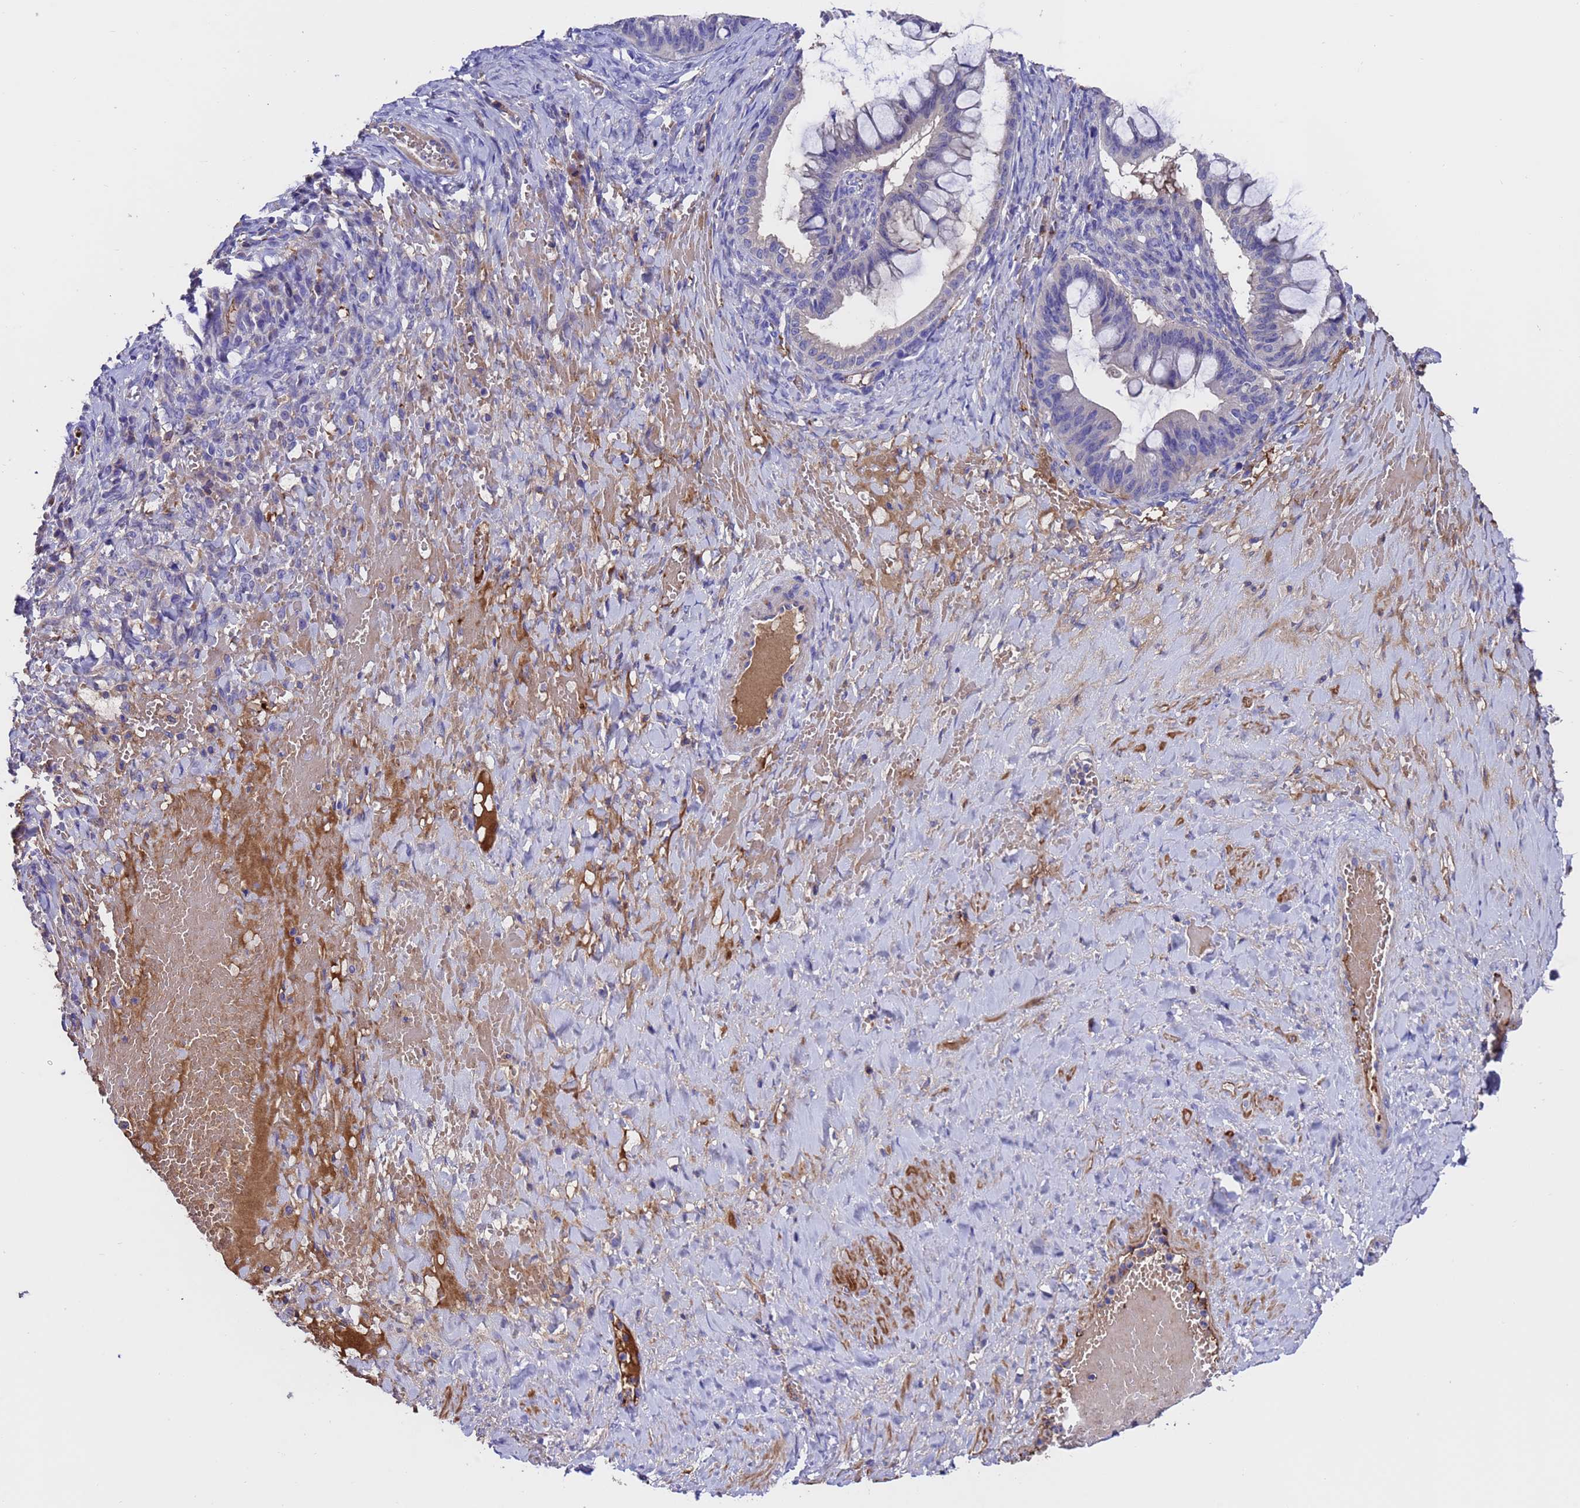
{"staining": {"intensity": "negative", "quantity": "none", "location": "none"}, "tissue": "ovarian cancer", "cell_type": "Tumor cells", "image_type": "cancer", "snomed": [{"axis": "morphology", "description": "Cystadenocarcinoma, mucinous, NOS"}, {"axis": "topography", "description": "Ovary"}], "caption": "Immunohistochemistry of human ovarian cancer demonstrates no expression in tumor cells.", "gene": "ELP6", "patient": {"sex": "female", "age": 73}}